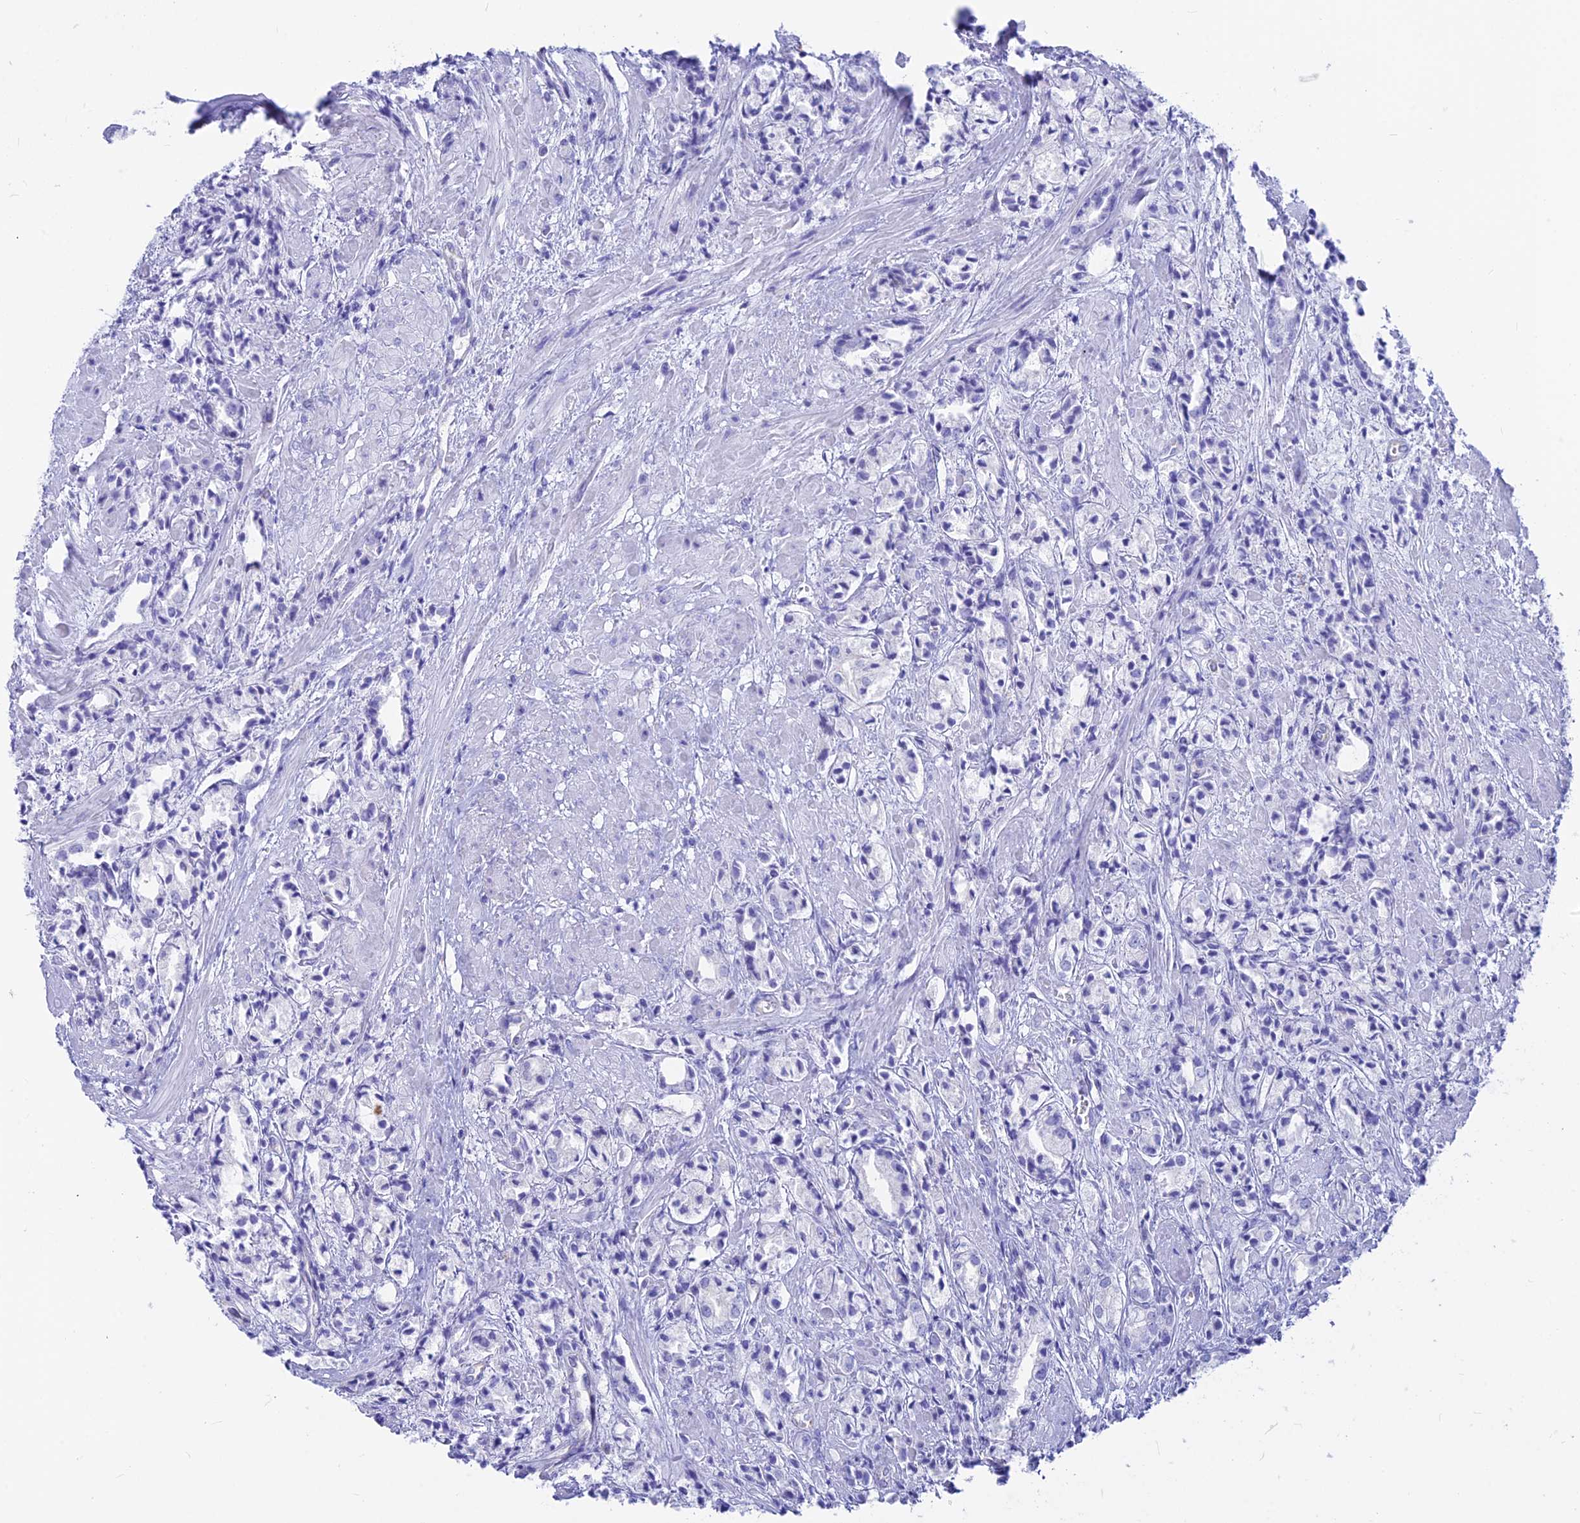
{"staining": {"intensity": "negative", "quantity": "none", "location": "none"}, "tissue": "prostate cancer", "cell_type": "Tumor cells", "image_type": "cancer", "snomed": [{"axis": "morphology", "description": "Adenocarcinoma, High grade"}, {"axis": "topography", "description": "Prostate"}], "caption": "This is an immunohistochemistry image of human prostate cancer (high-grade adenocarcinoma). There is no staining in tumor cells.", "gene": "GNGT2", "patient": {"sex": "male", "age": 50}}